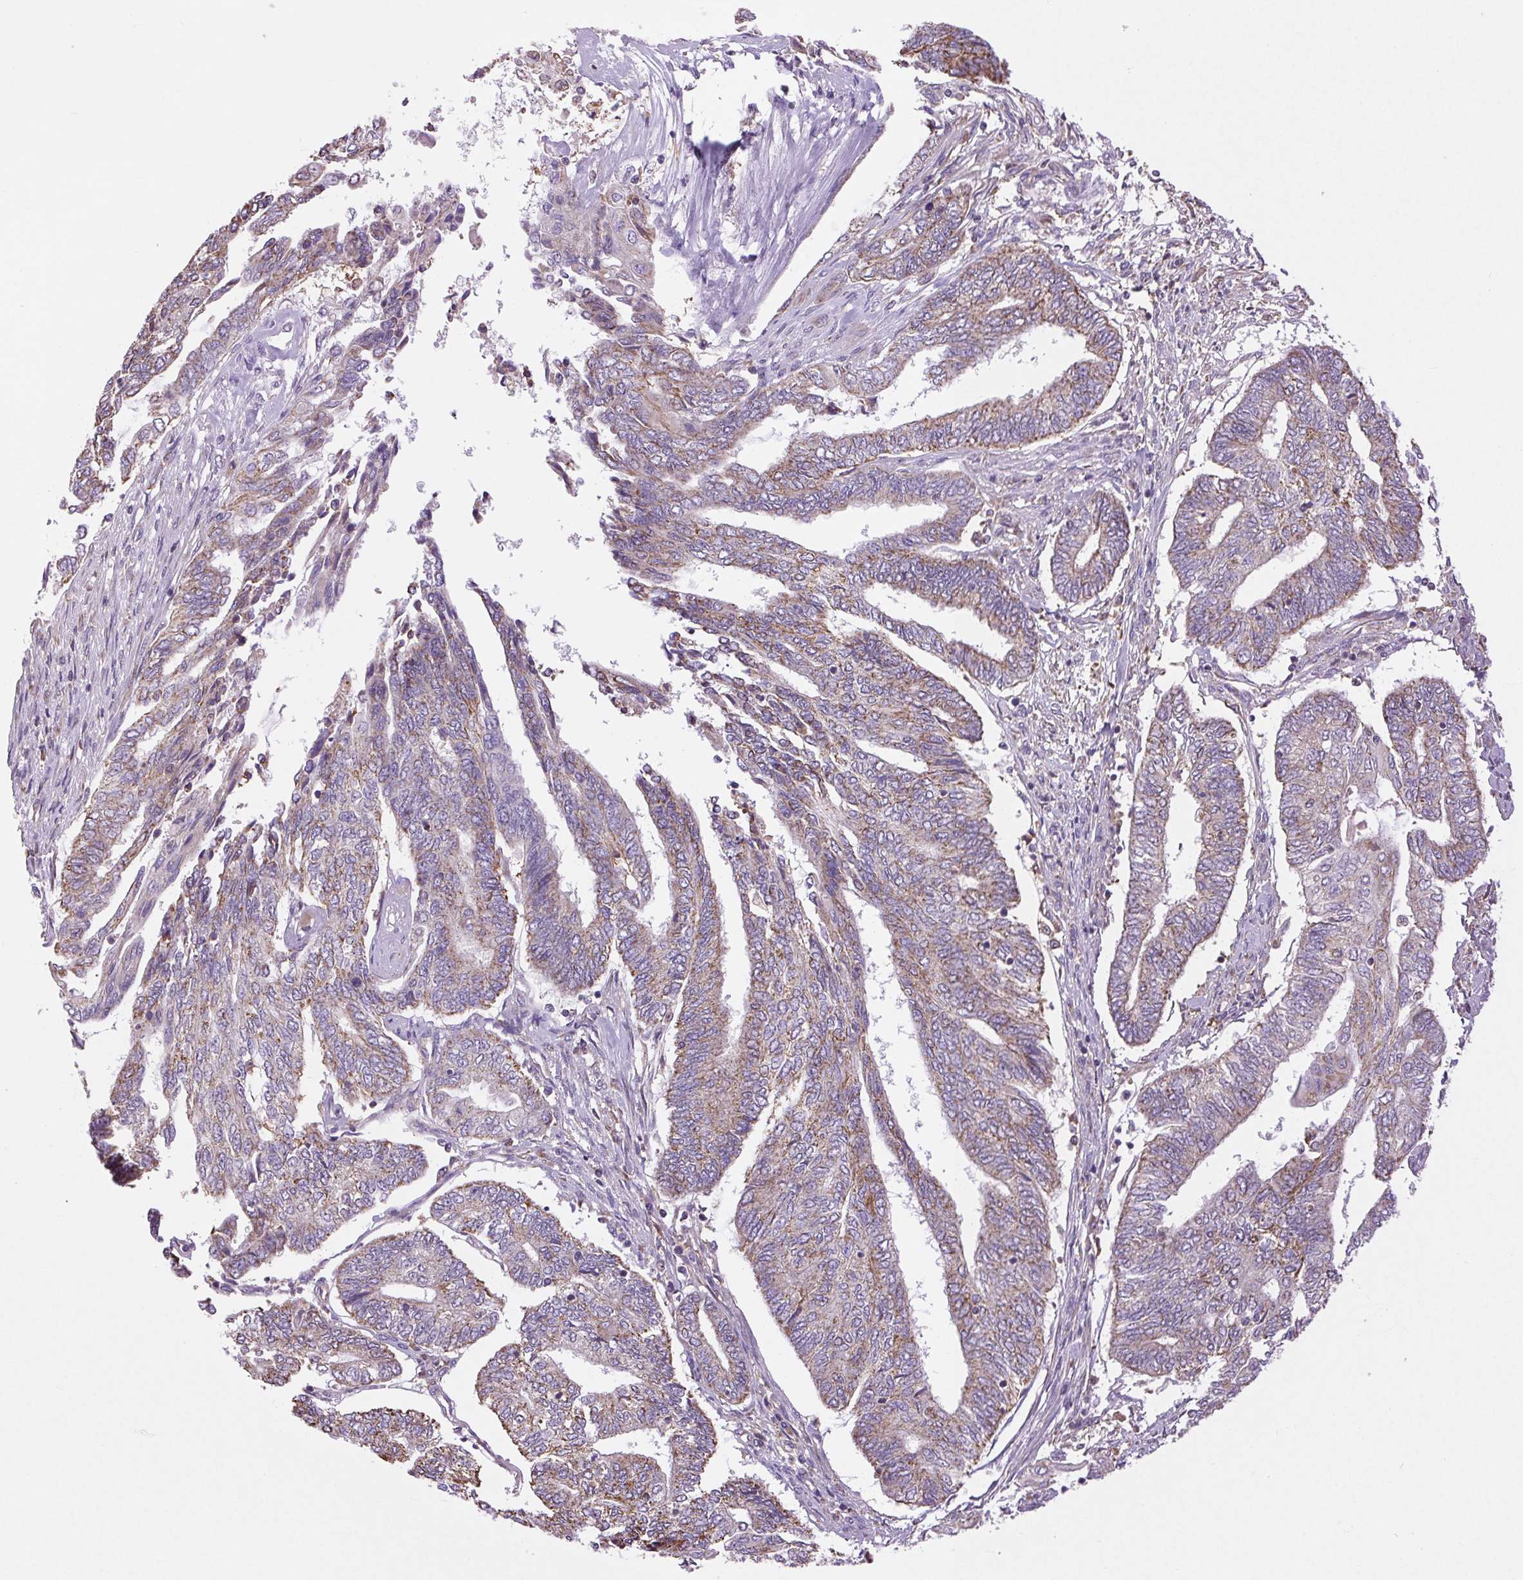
{"staining": {"intensity": "weak", "quantity": "25%-75%", "location": "cytoplasmic/membranous"}, "tissue": "endometrial cancer", "cell_type": "Tumor cells", "image_type": "cancer", "snomed": [{"axis": "morphology", "description": "Adenocarcinoma, NOS"}, {"axis": "topography", "description": "Uterus"}, {"axis": "topography", "description": "Endometrium"}], "caption": "A brown stain shows weak cytoplasmic/membranous staining of a protein in human endometrial cancer tumor cells.", "gene": "PLCG1", "patient": {"sex": "female", "age": 70}}